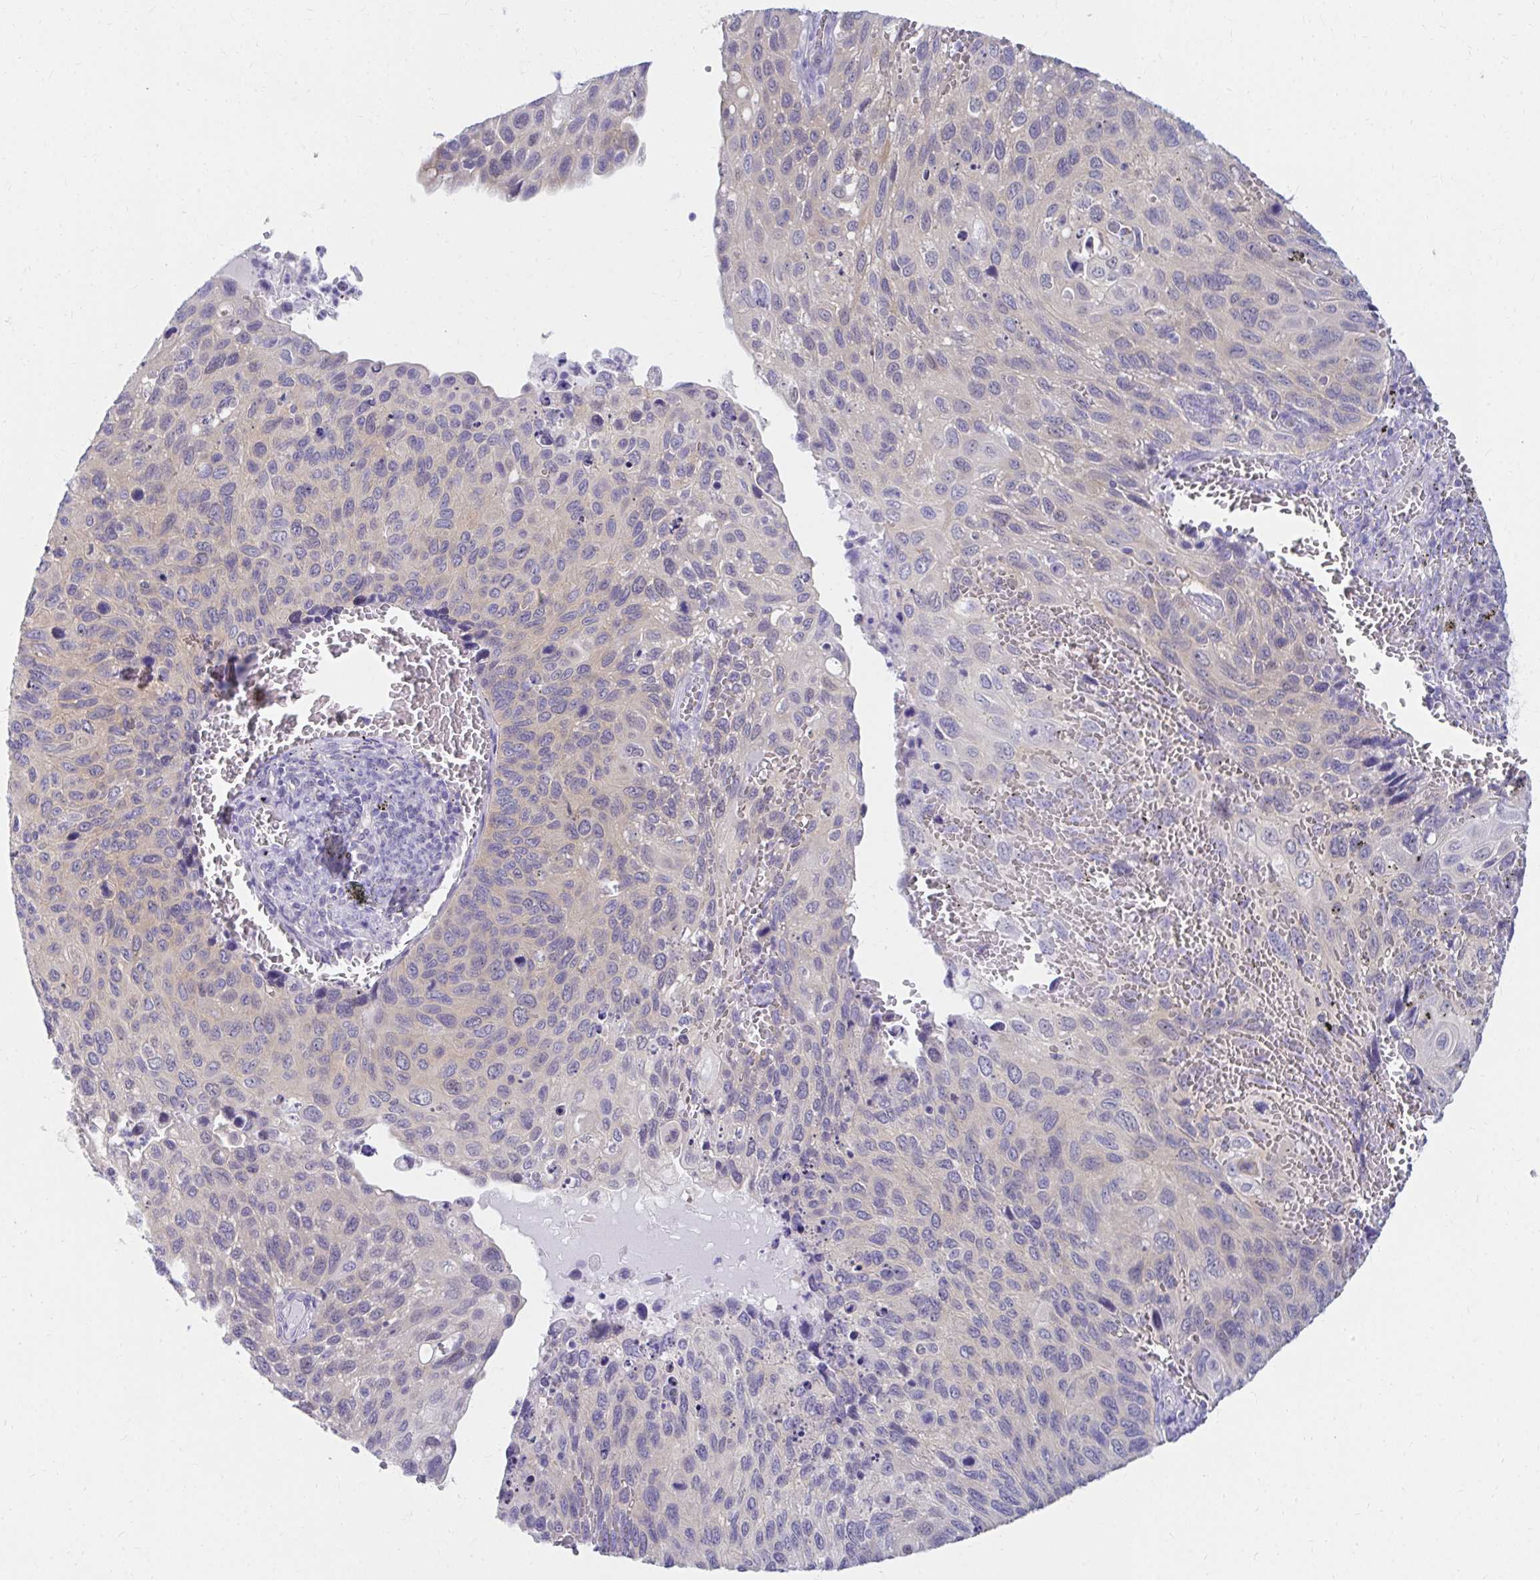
{"staining": {"intensity": "weak", "quantity": "<25%", "location": "cytoplasmic/membranous"}, "tissue": "cervical cancer", "cell_type": "Tumor cells", "image_type": "cancer", "snomed": [{"axis": "morphology", "description": "Squamous cell carcinoma, NOS"}, {"axis": "topography", "description": "Cervix"}], "caption": "IHC micrograph of human cervical cancer (squamous cell carcinoma) stained for a protein (brown), which shows no expression in tumor cells.", "gene": "C19orf81", "patient": {"sex": "female", "age": 70}}